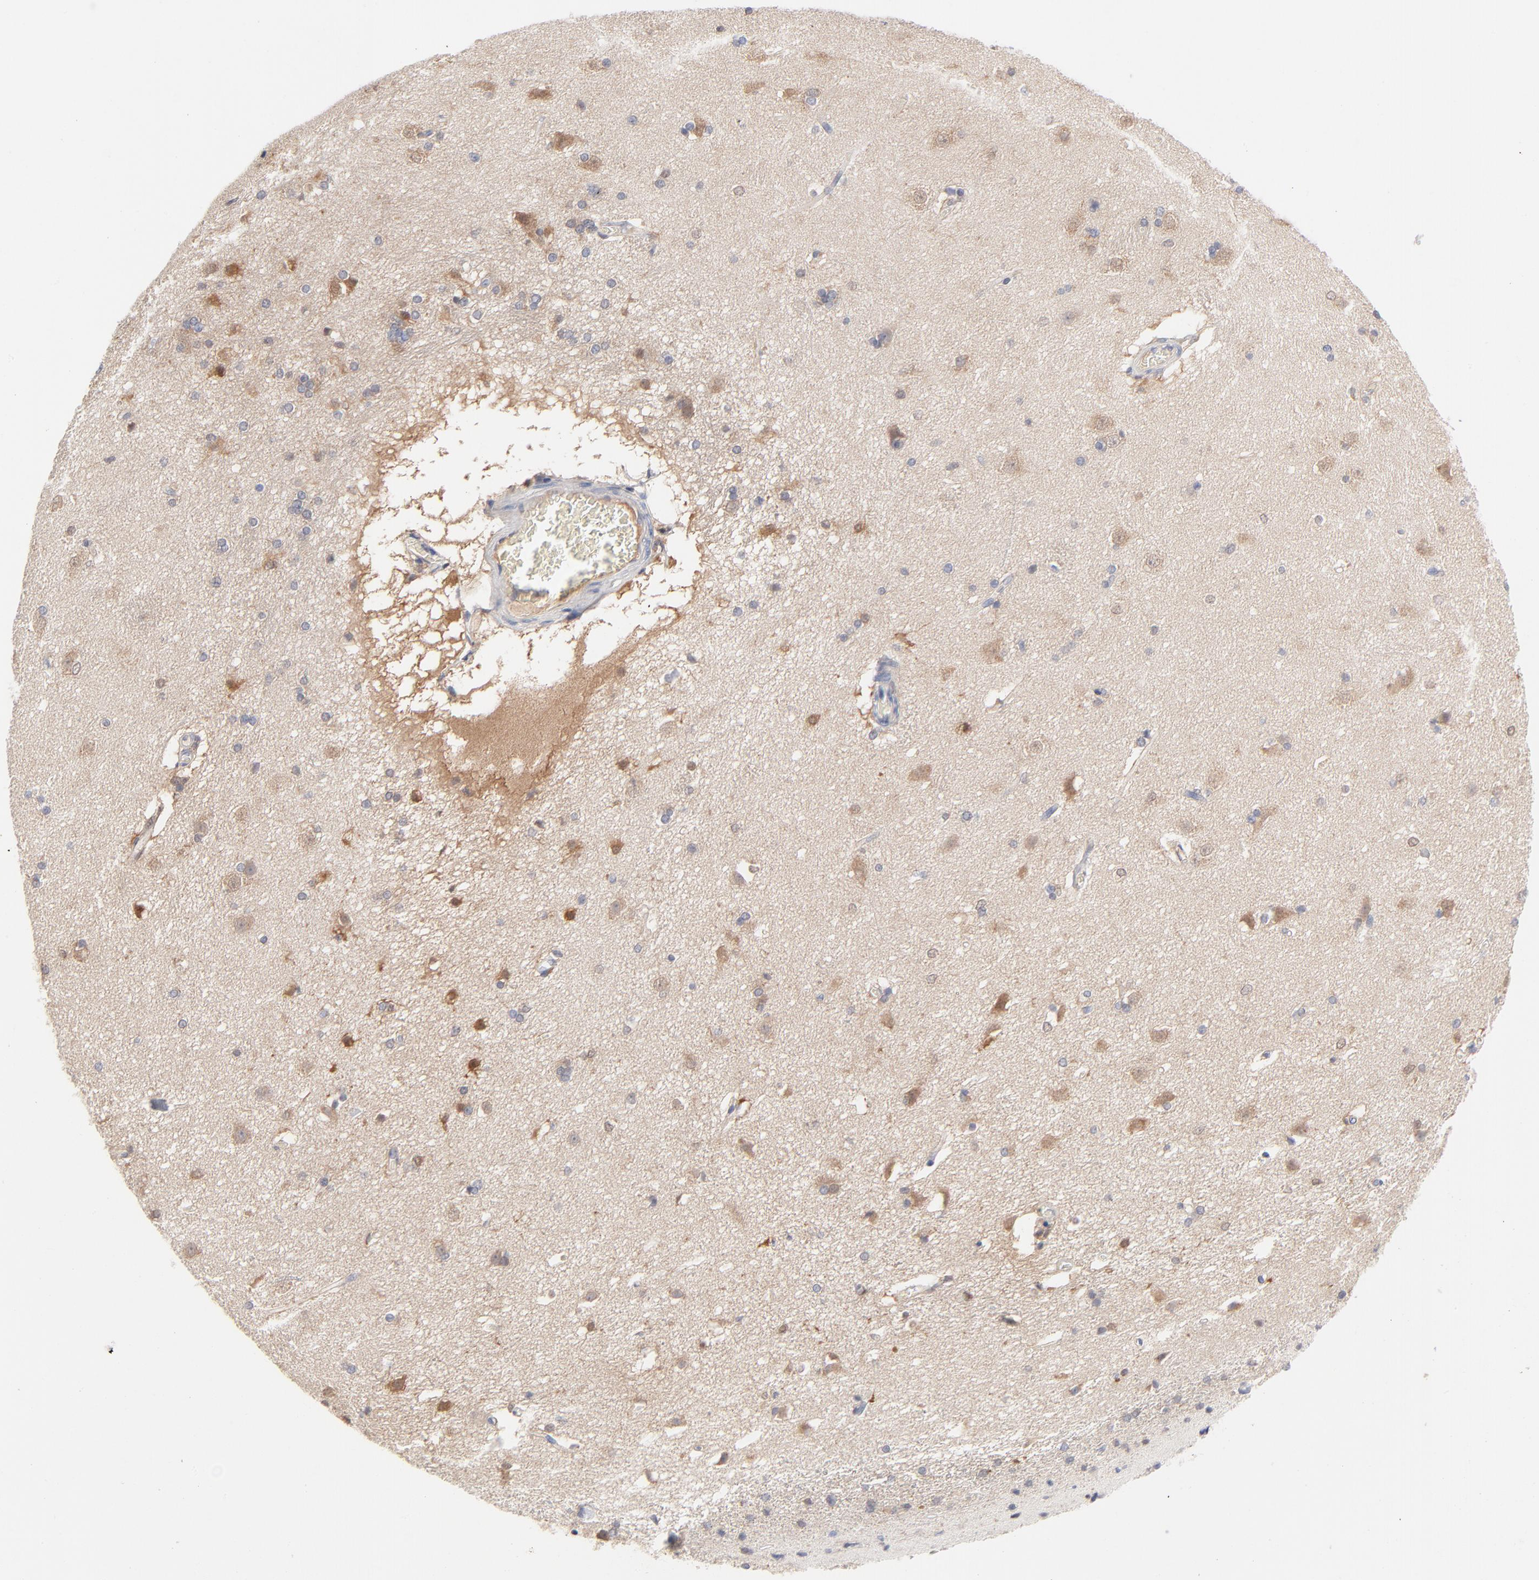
{"staining": {"intensity": "negative", "quantity": "none", "location": "none"}, "tissue": "caudate", "cell_type": "Glial cells", "image_type": "normal", "snomed": [{"axis": "morphology", "description": "Normal tissue, NOS"}, {"axis": "topography", "description": "Lateral ventricle wall"}], "caption": "Glial cells show no significant protein expression in normal caudate.", "gene": "ARRB1", "patient": {"sex": "female", "age": 19}}